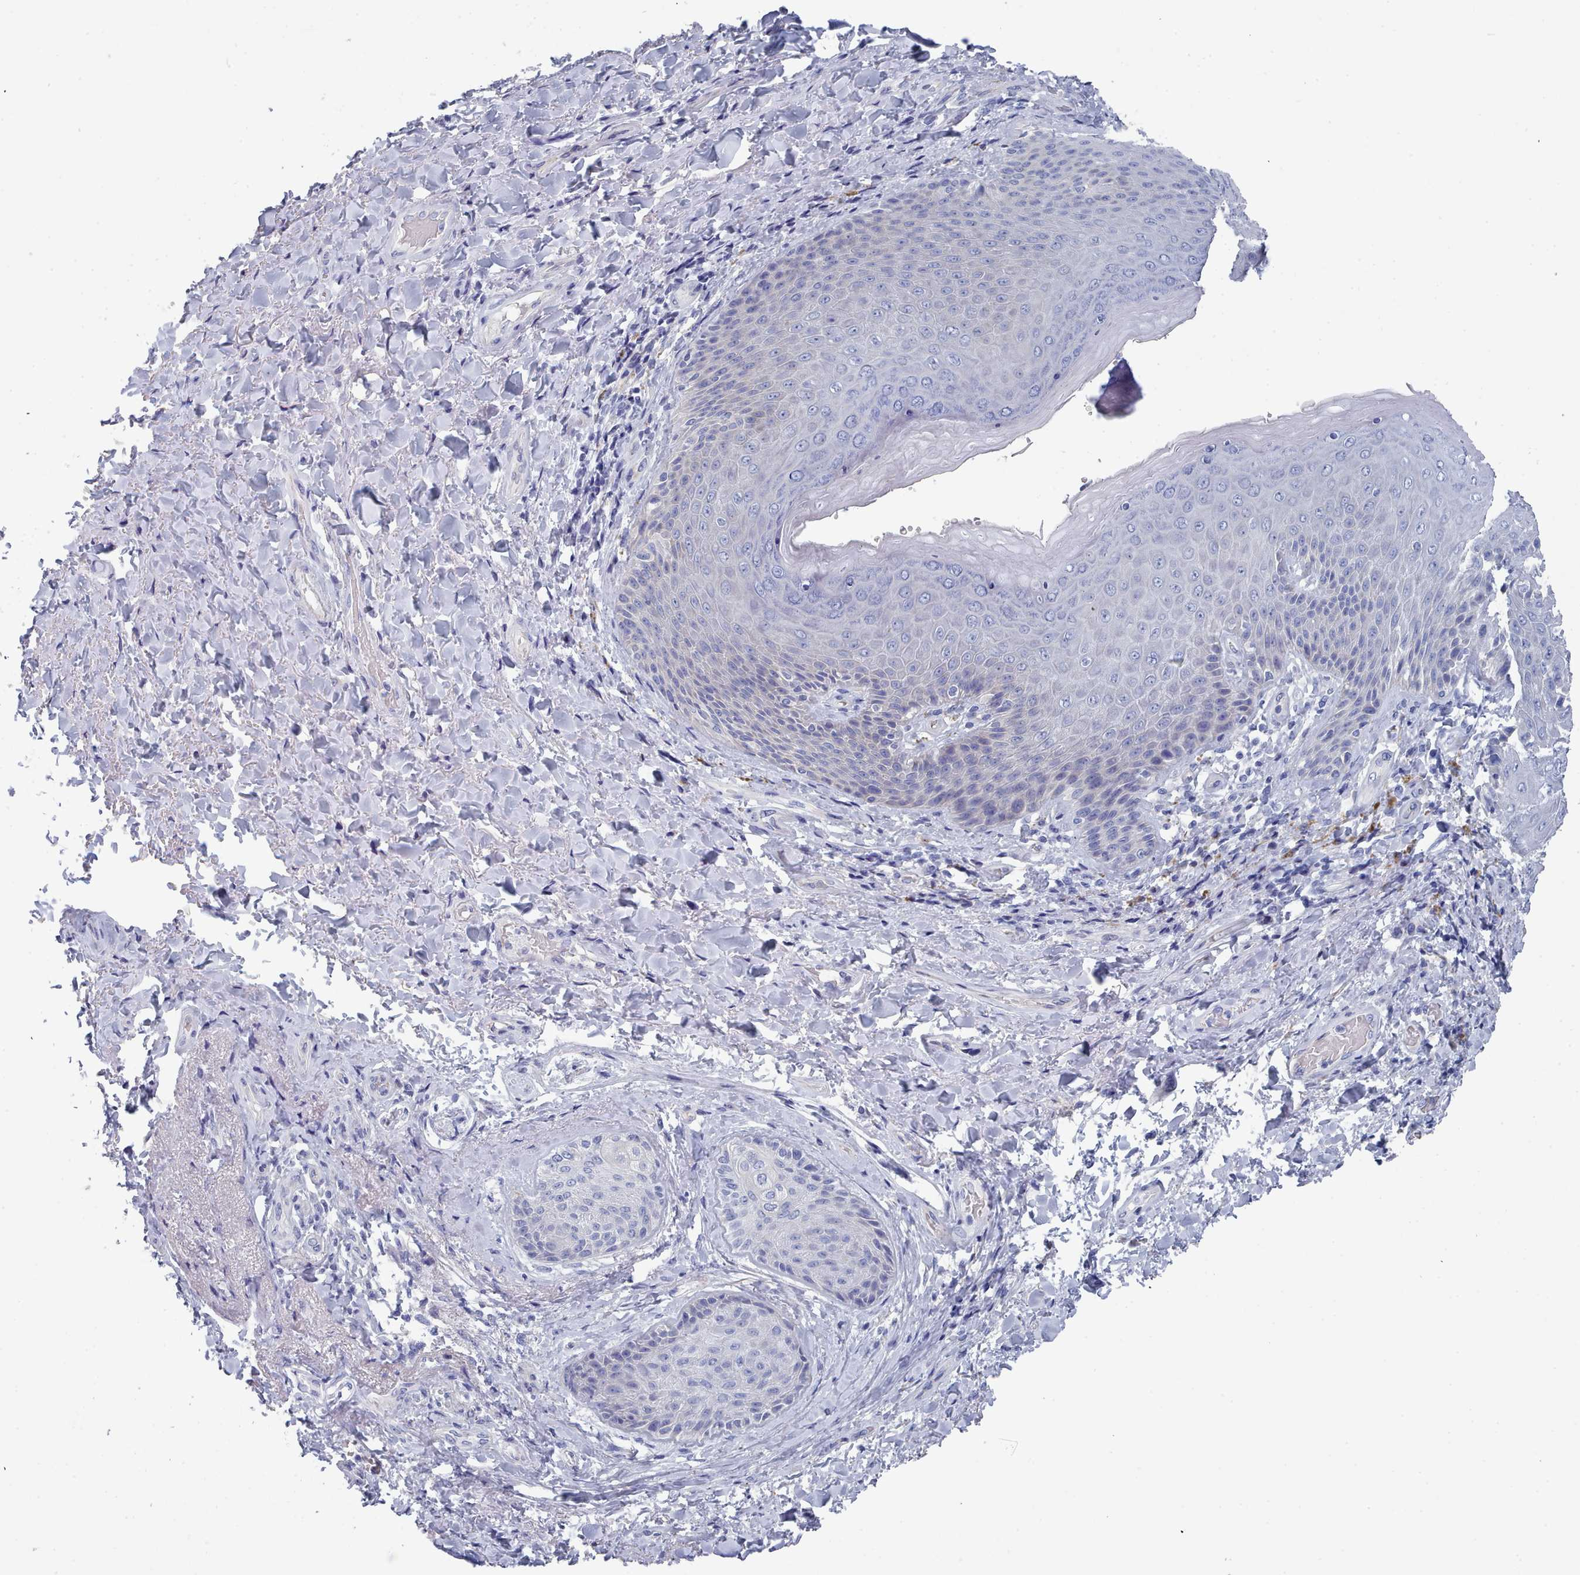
{"staining": {"intensity": "negative", "quantity": "none", "location": "none"}, "tissue": "skin", "cell_type": "Epidermal cells", "image_type": "normal", "snomed": [{"axis": "morphology", "description": "Normal tissue, NOS"}, {"axis": "topography", "description": "Anal"}], "caption": "An image of skin stained for a protein demonstrates no brown staining in epidermal cells. (Immunohistochemistry, brightfield microscopy, high magnification).", "gene": "ENSG00000285188", "patient": {"sex": "female", "age": 89}}